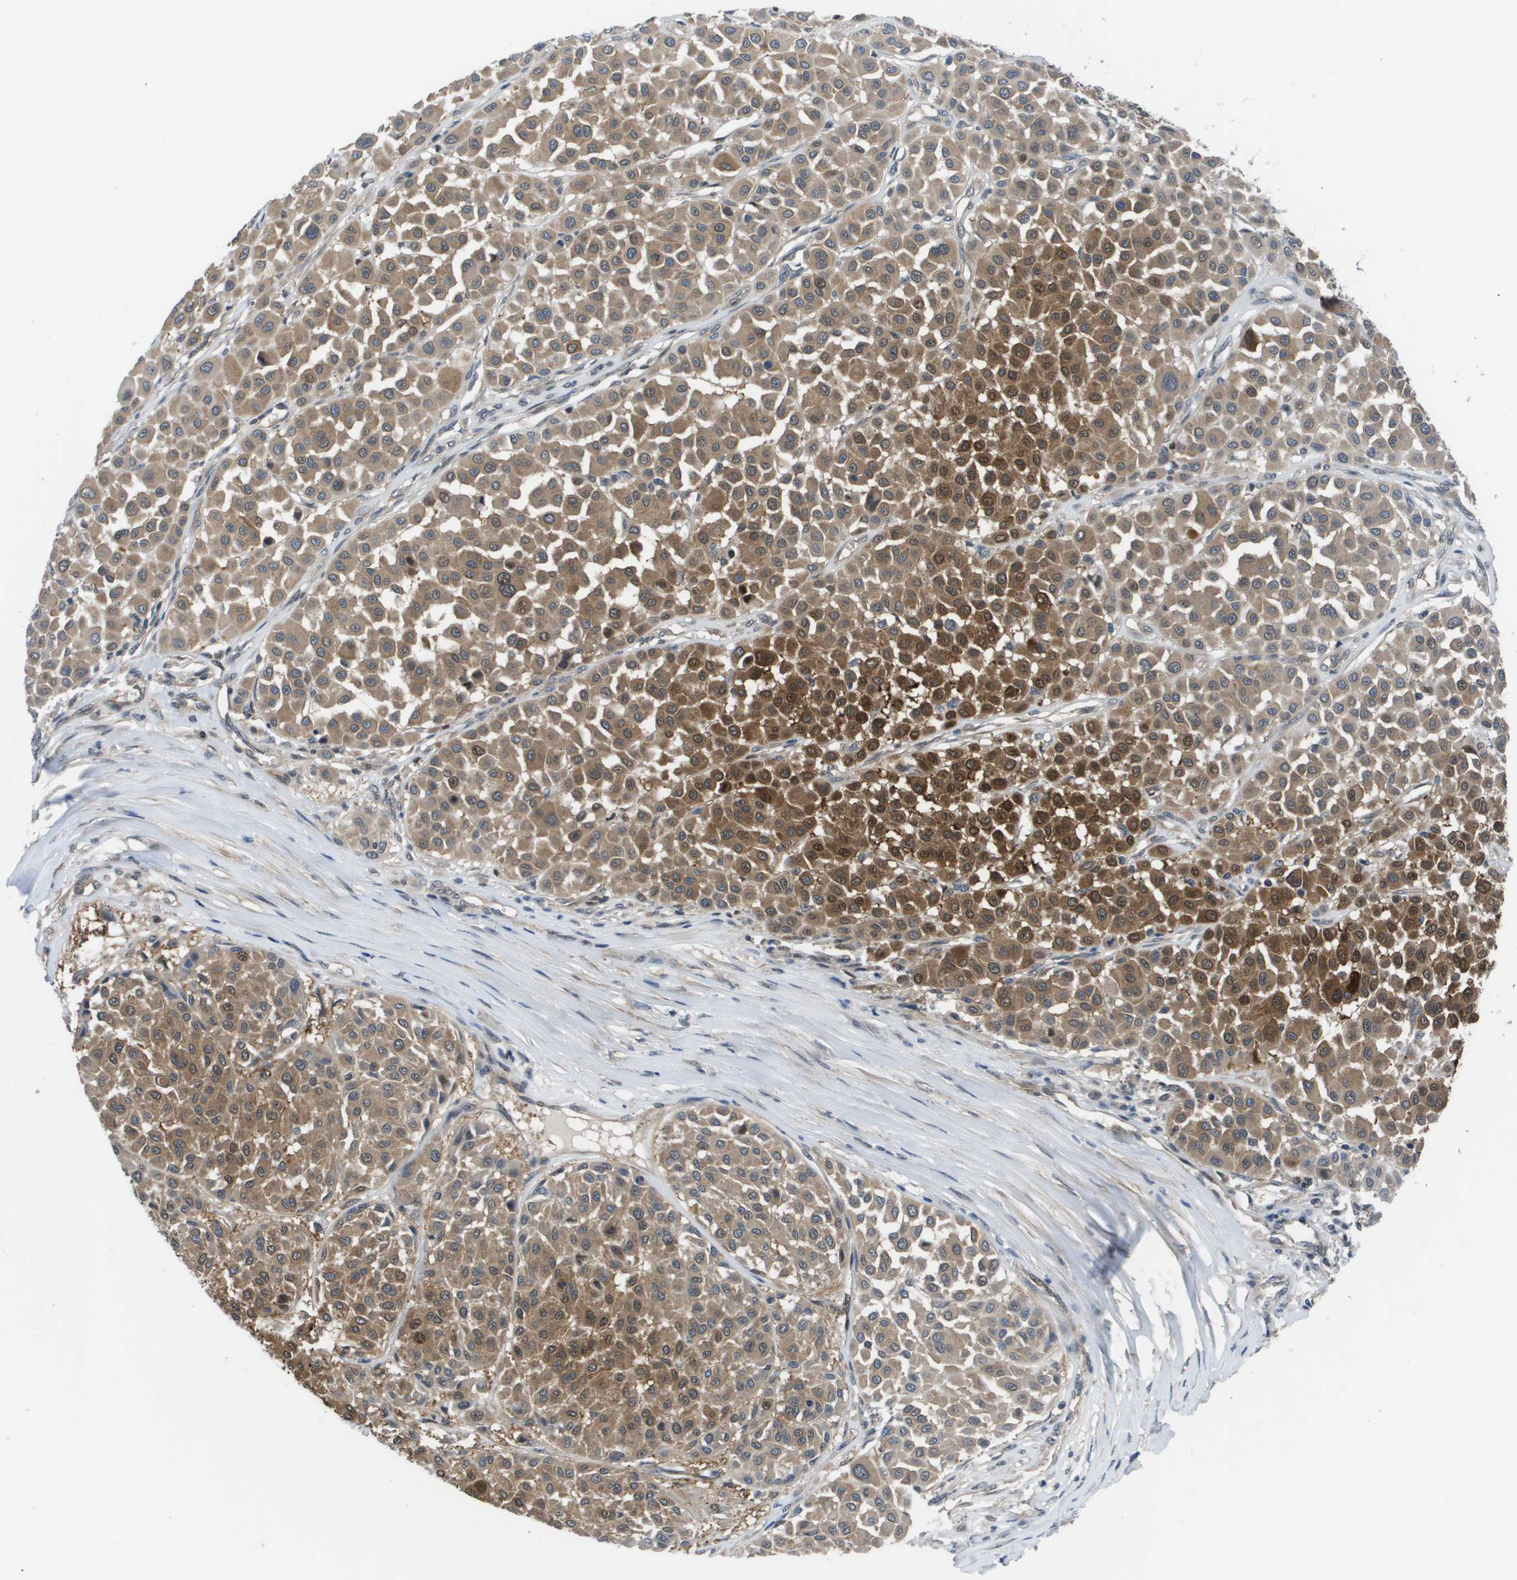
{"staining": {"intensity": "moderate", "quantity": ">75%", "location": "cytoplasmic/membranous,nuclear"}, "tissue": "melanoma", "cell_type": "Tumor cells", "image_type": "cancer", "snomed": [{"axis": "morphology", "description": "Malignant melanoma, Metastatic site"}, {"axis": "topography", "description": "Soft tissue"}], "caption": "About >75% of tumor cells in melanoma reveal moderate cytoplasmic/membranous and nuclear protein positivity as visualized by brown immunohistochemical staining.", "gene": "ENPP5", "patient": {"sex": "male", "age": 41}}